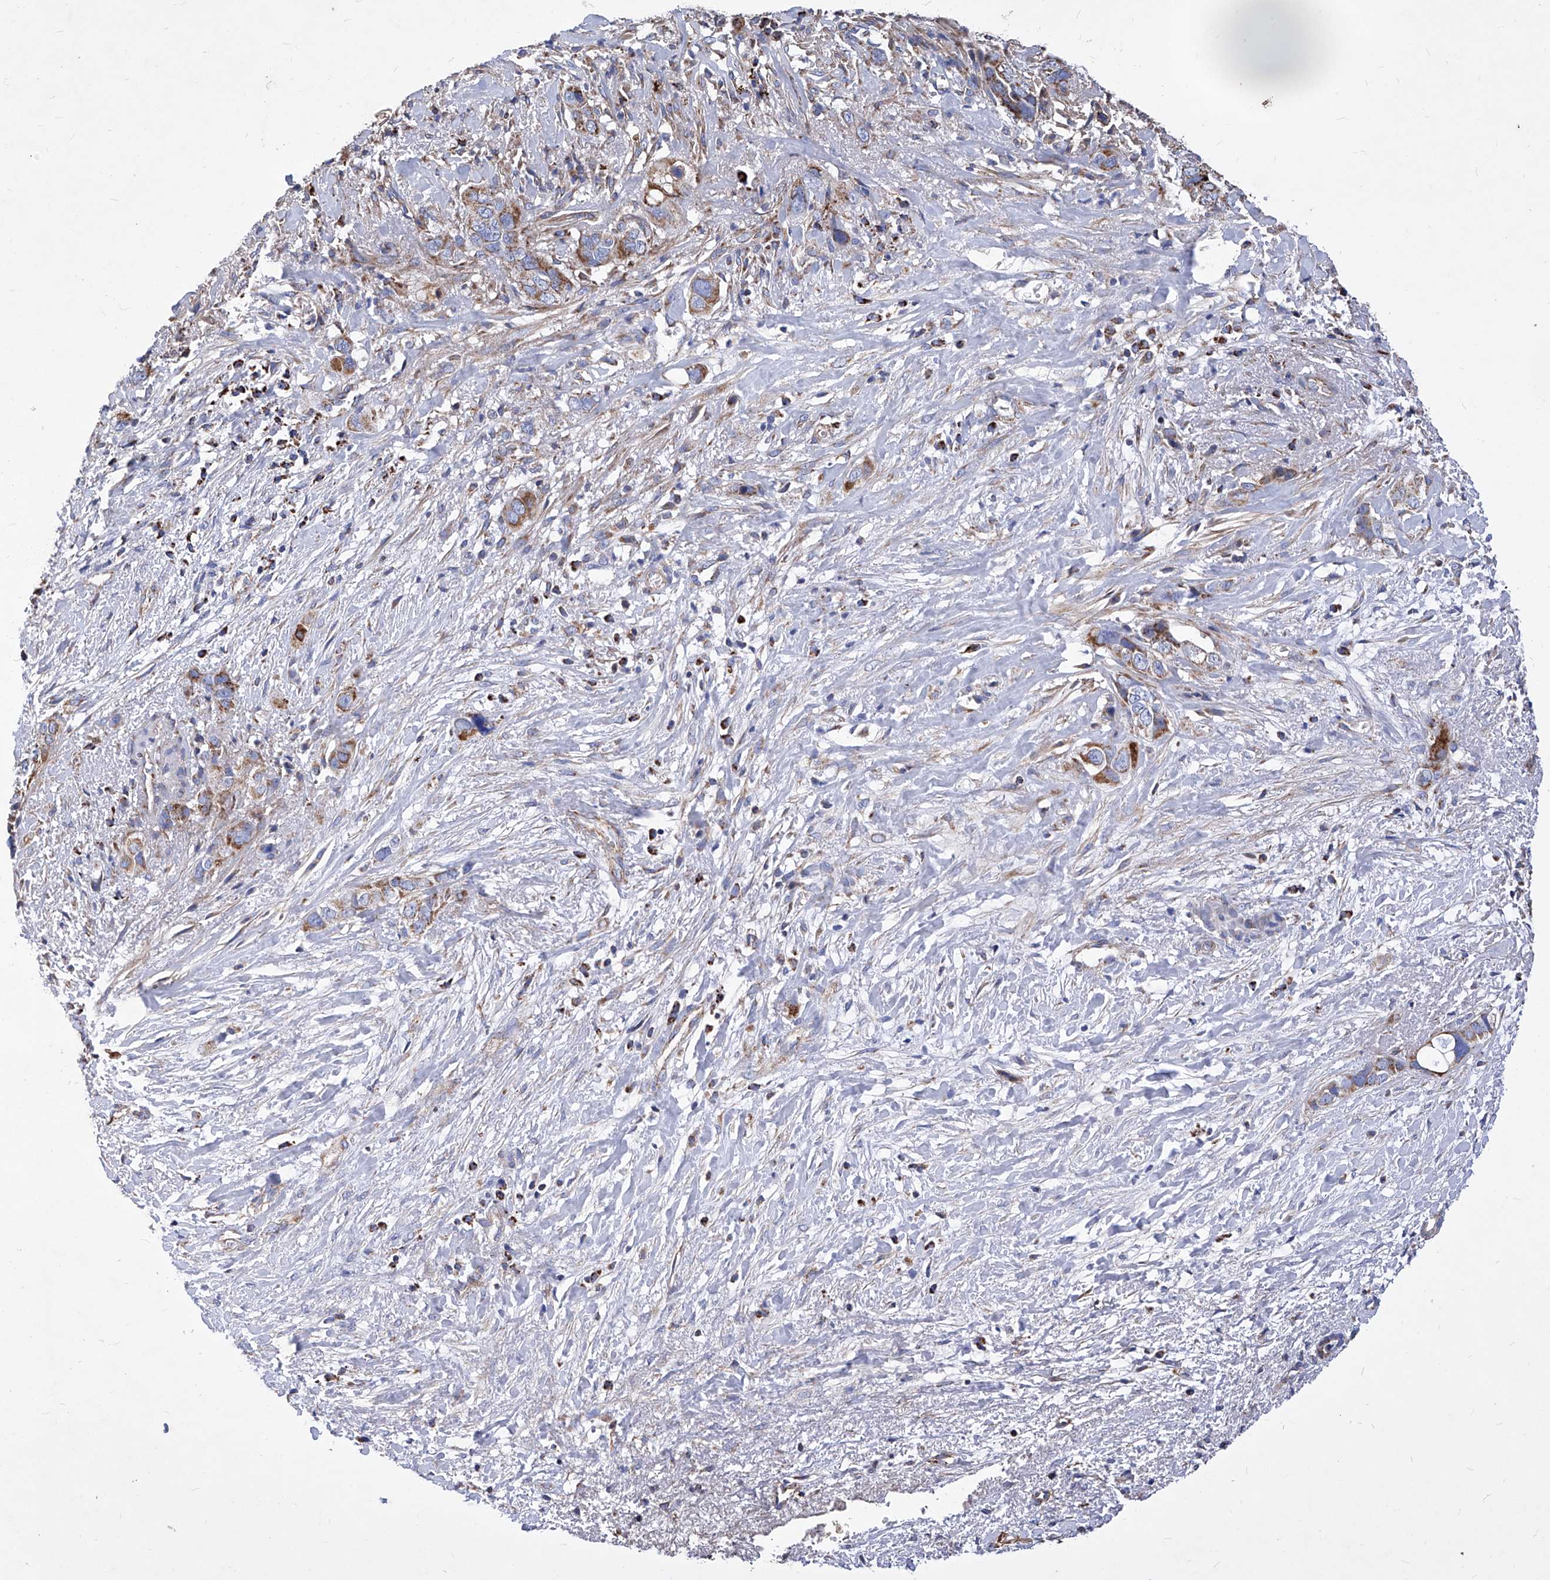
{"staining": {"intensity": "moderate", "quantity": ">75%", "location": "cytoplasmic/membranous"}, "tissue": "liver cancer", "cell_type": "Tumor cells", "image_type": "cancer", "snomed": [{"axis": "morphology", "description": "Cholangiocarcinoma"}, {"axis": "topography", "description": "Liver"}], "caption": "A brown stain shows moderate cytoplasmic/membranous expression of a protein in liver cholangiocarcinoma tumor cells.", "gene": "HRNR", "patient": {"sex": "female", "age": 79}}